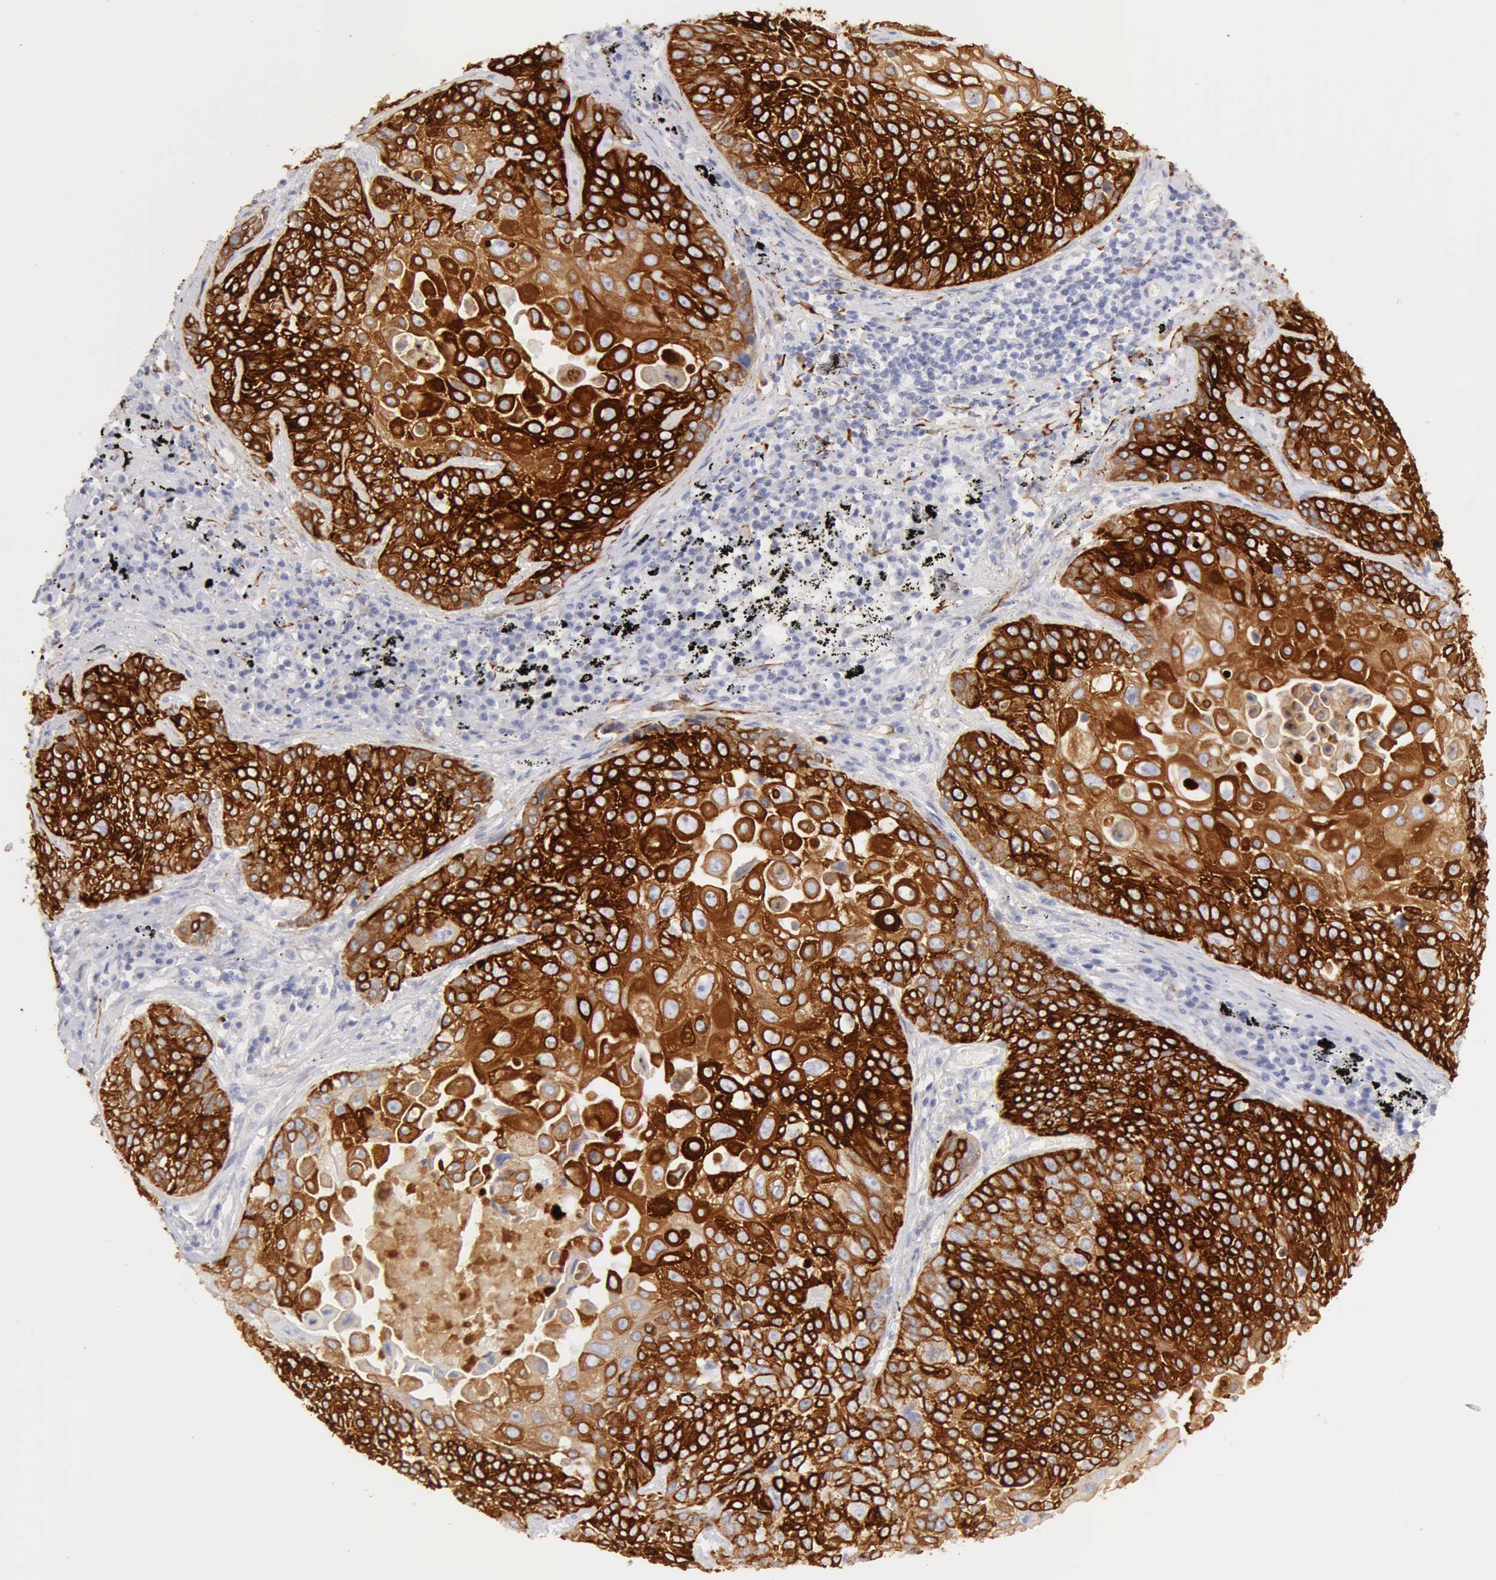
{"staining": {"intensity": "strong", "quantity": ">75%", "location": "cytoplasmic/membranous"}, "tissue": "lung cancer", "cell_type": "Tumor cells", "image_type": "cancer", "snomed": [{"axis": "morphology", "description": "Adenocarcinoma, NOS"}, {"axis": "topography", "description": "Lung"}], "caption": "Immunohistochemical staining of lung adenocarcinoma reveals high levels of strong cytoplasmic/membranous staining in about >75% of tumor cells.", "gene": "KRT8", "patient": {"sex": "male", "age": 60}}